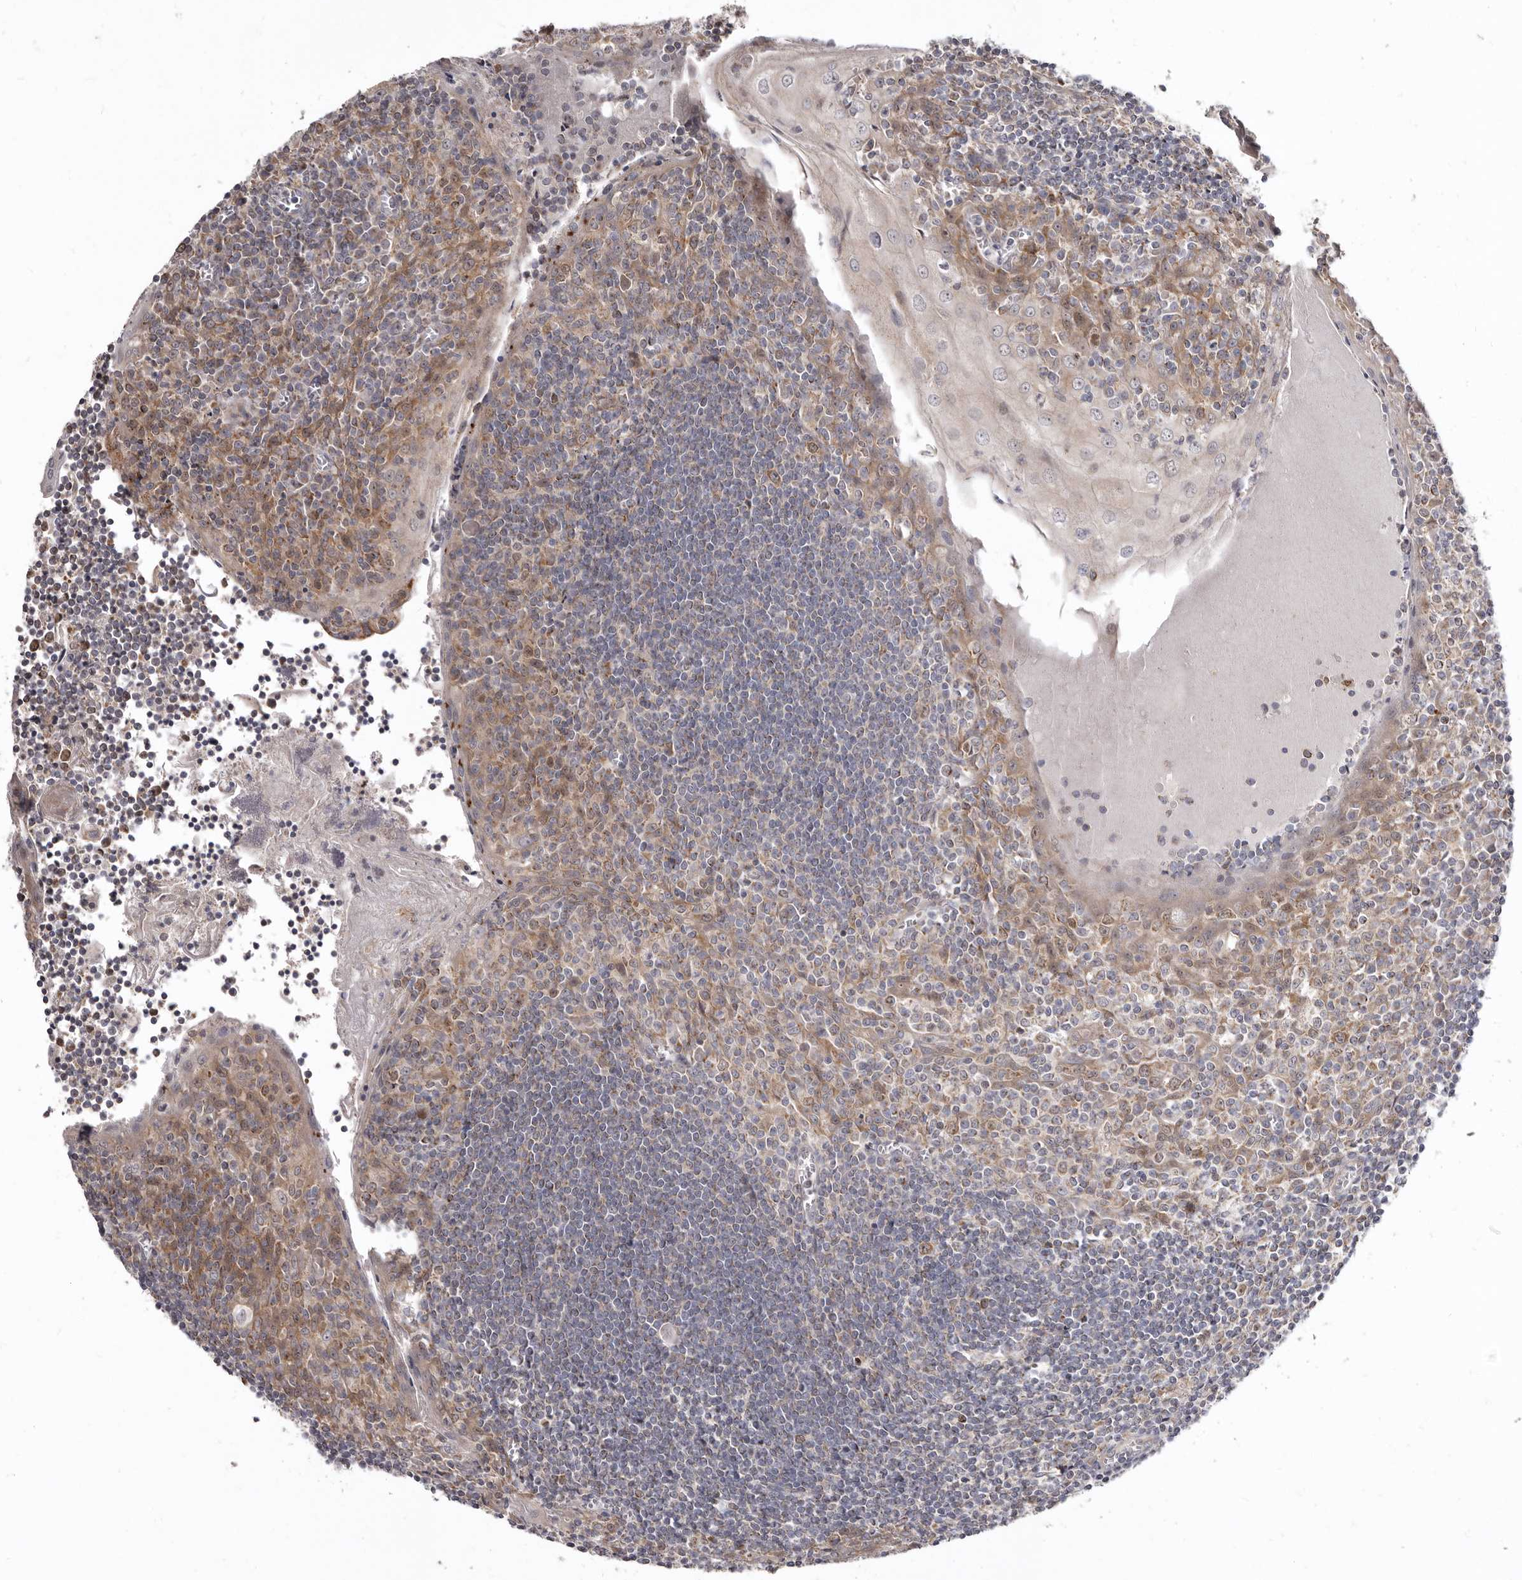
{"staining": {"intensity": "moderate", "quantity": ">75%", "location": "cytoplasmic/membranous"}, "tissue": "tonsil", "cell_type": "Germinal center cells", "image_type": "normal", "snomed": [{"axis": "morphology", "description": "Normal tissue, NOS"}, {"axis": "topography", "description": "Tonsil"}], "caption": "A high-resolution micrograph shows immunohistochemistry (IHC) staining of normal tonsil, which shows moderate cytoplasmic/membranous expression in approximately >75% of germinal center cells.", "gene": "SMC4", "patient": {"sex": "male", "age": 27}}